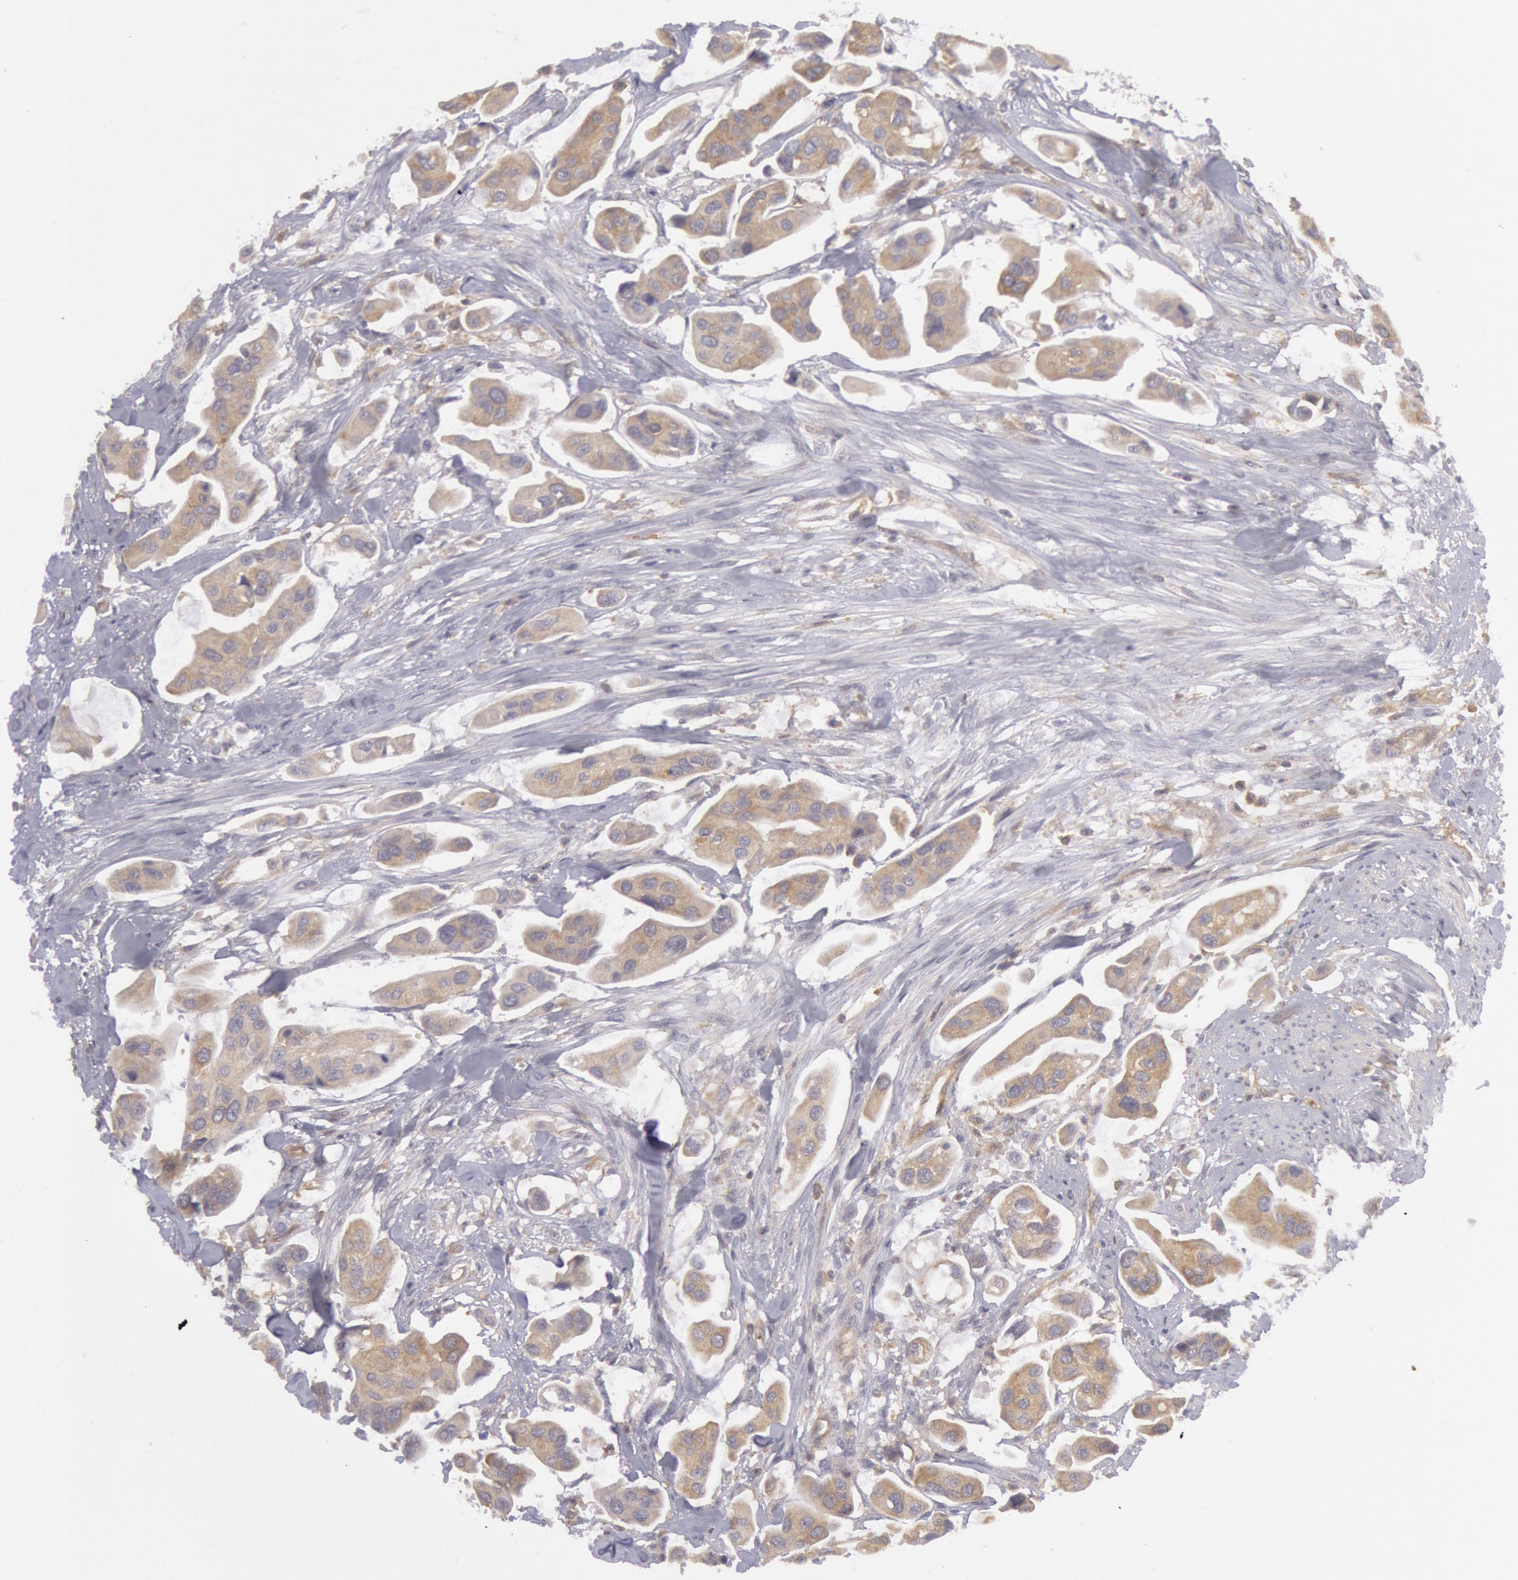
{"staining": {"intensity": "weak", "quantity": "25%-75%", "location": "cytoplasmic/membranous"}, "tissue": "urothelial cancer", "cell_type": "Tumor cells", "image_type": "cancer", "snomed": [{"axis": "morphology", "description": "Adenocarcinoma, NOS"}, {"axis": "topography", "description": "Urinary bladder"}], "caption": "Immunohistochemistry (IHC) photomicrograph of urothelial cancer stained for a protein (brown), which demonstrates low levels of weak cytoplasmic/membranous staining in about 25%-75% of tumor cells.", "gene": "IKBKB", "patient": {"sex": "male", "age": 61}}